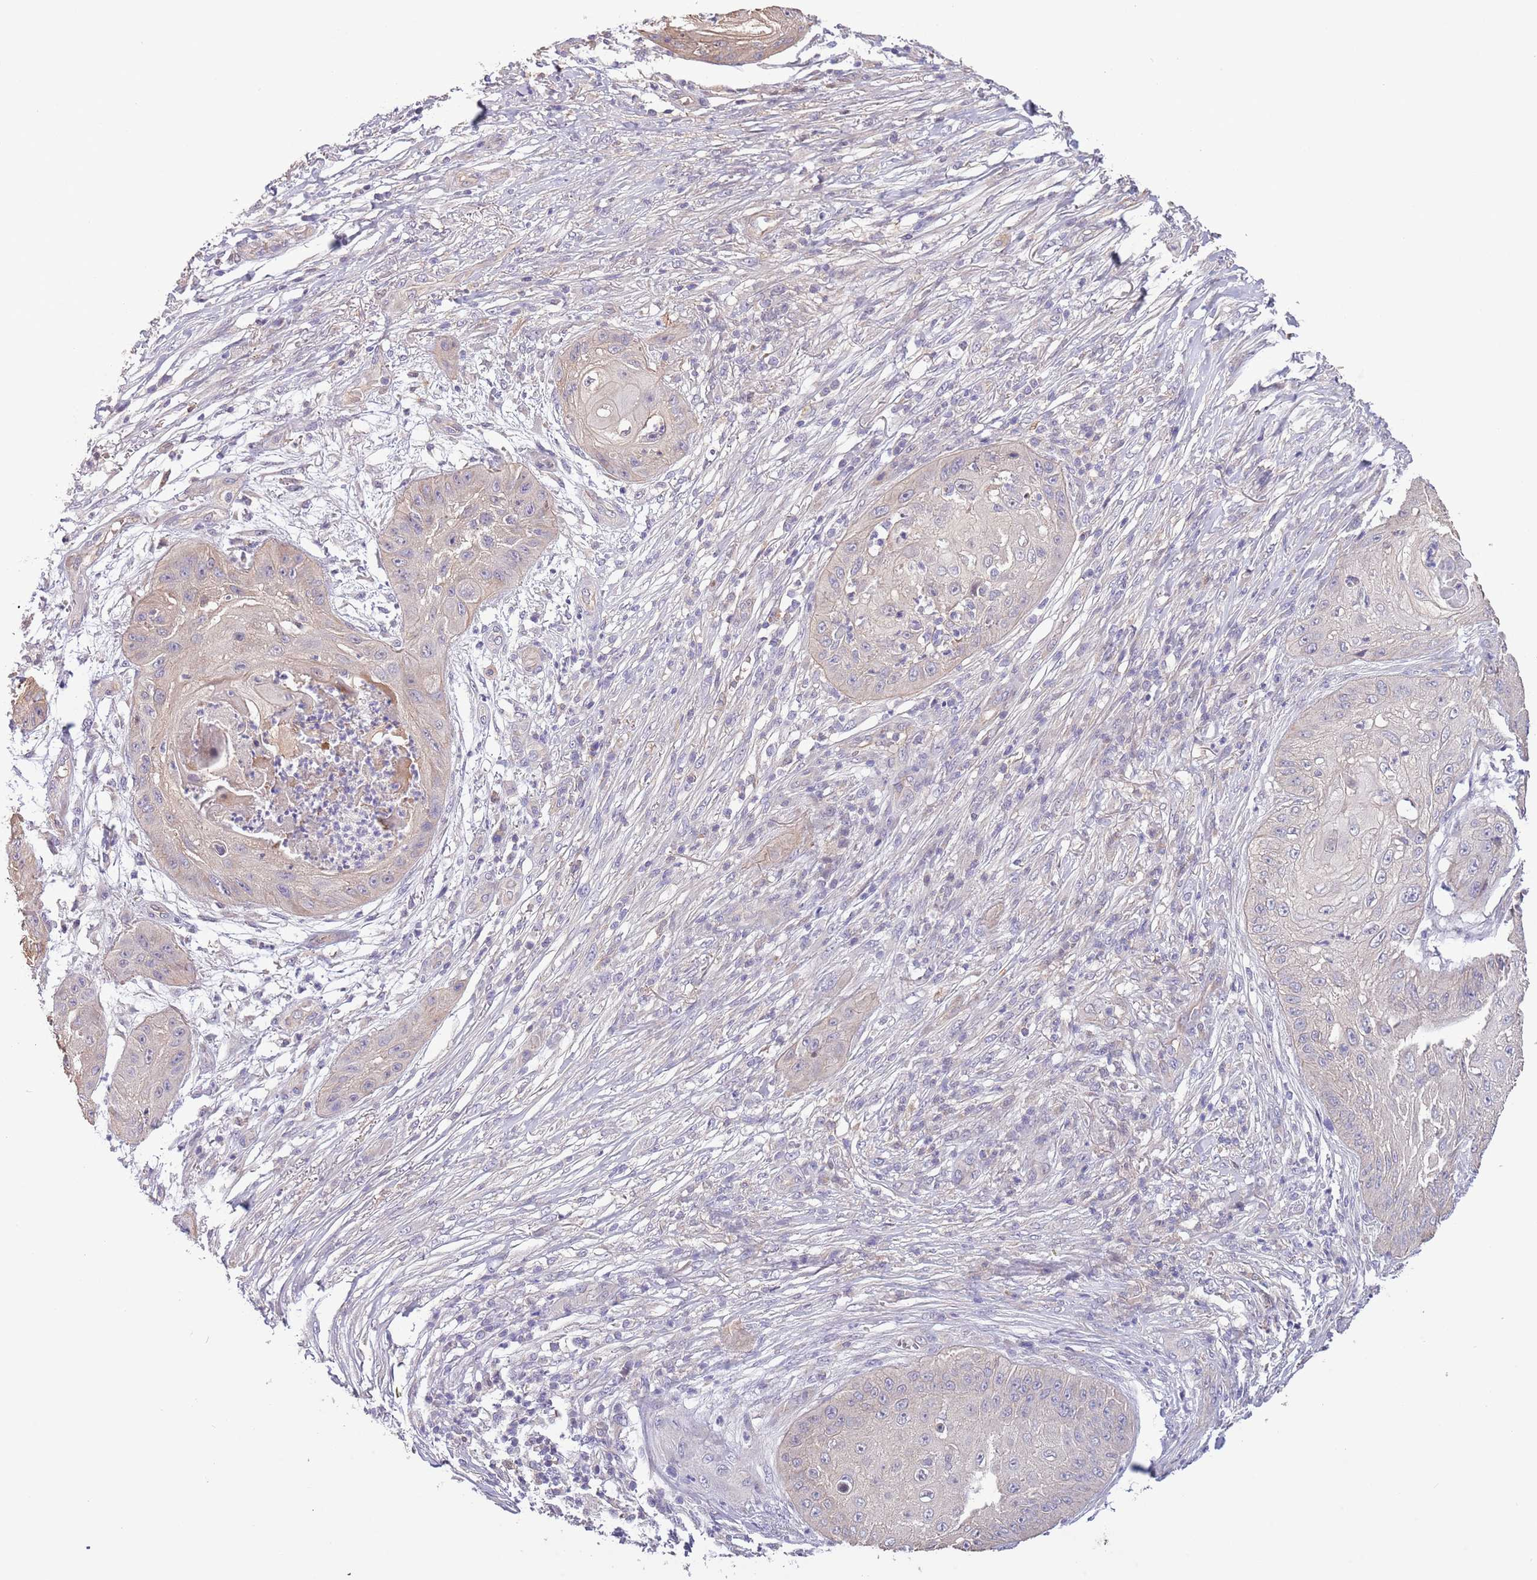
{"staining": {"intensity": "negative", "quantity": "none", "location": "none"}, "tissue": "skin cancer", "cell_type": "Tumor cells", "image_type": "cancer", "snomed": [{"axis": "morphology", "description": "Squamous cell carcinoma, NOS"}, {"axis": "topography", "description": "Skin"}], "caption": "There is no significant positivity in tumor cells of squamous cell carcinoma (skin).", "gene": "LIPJ", "patient": {"sex": "male", "age": 70}}